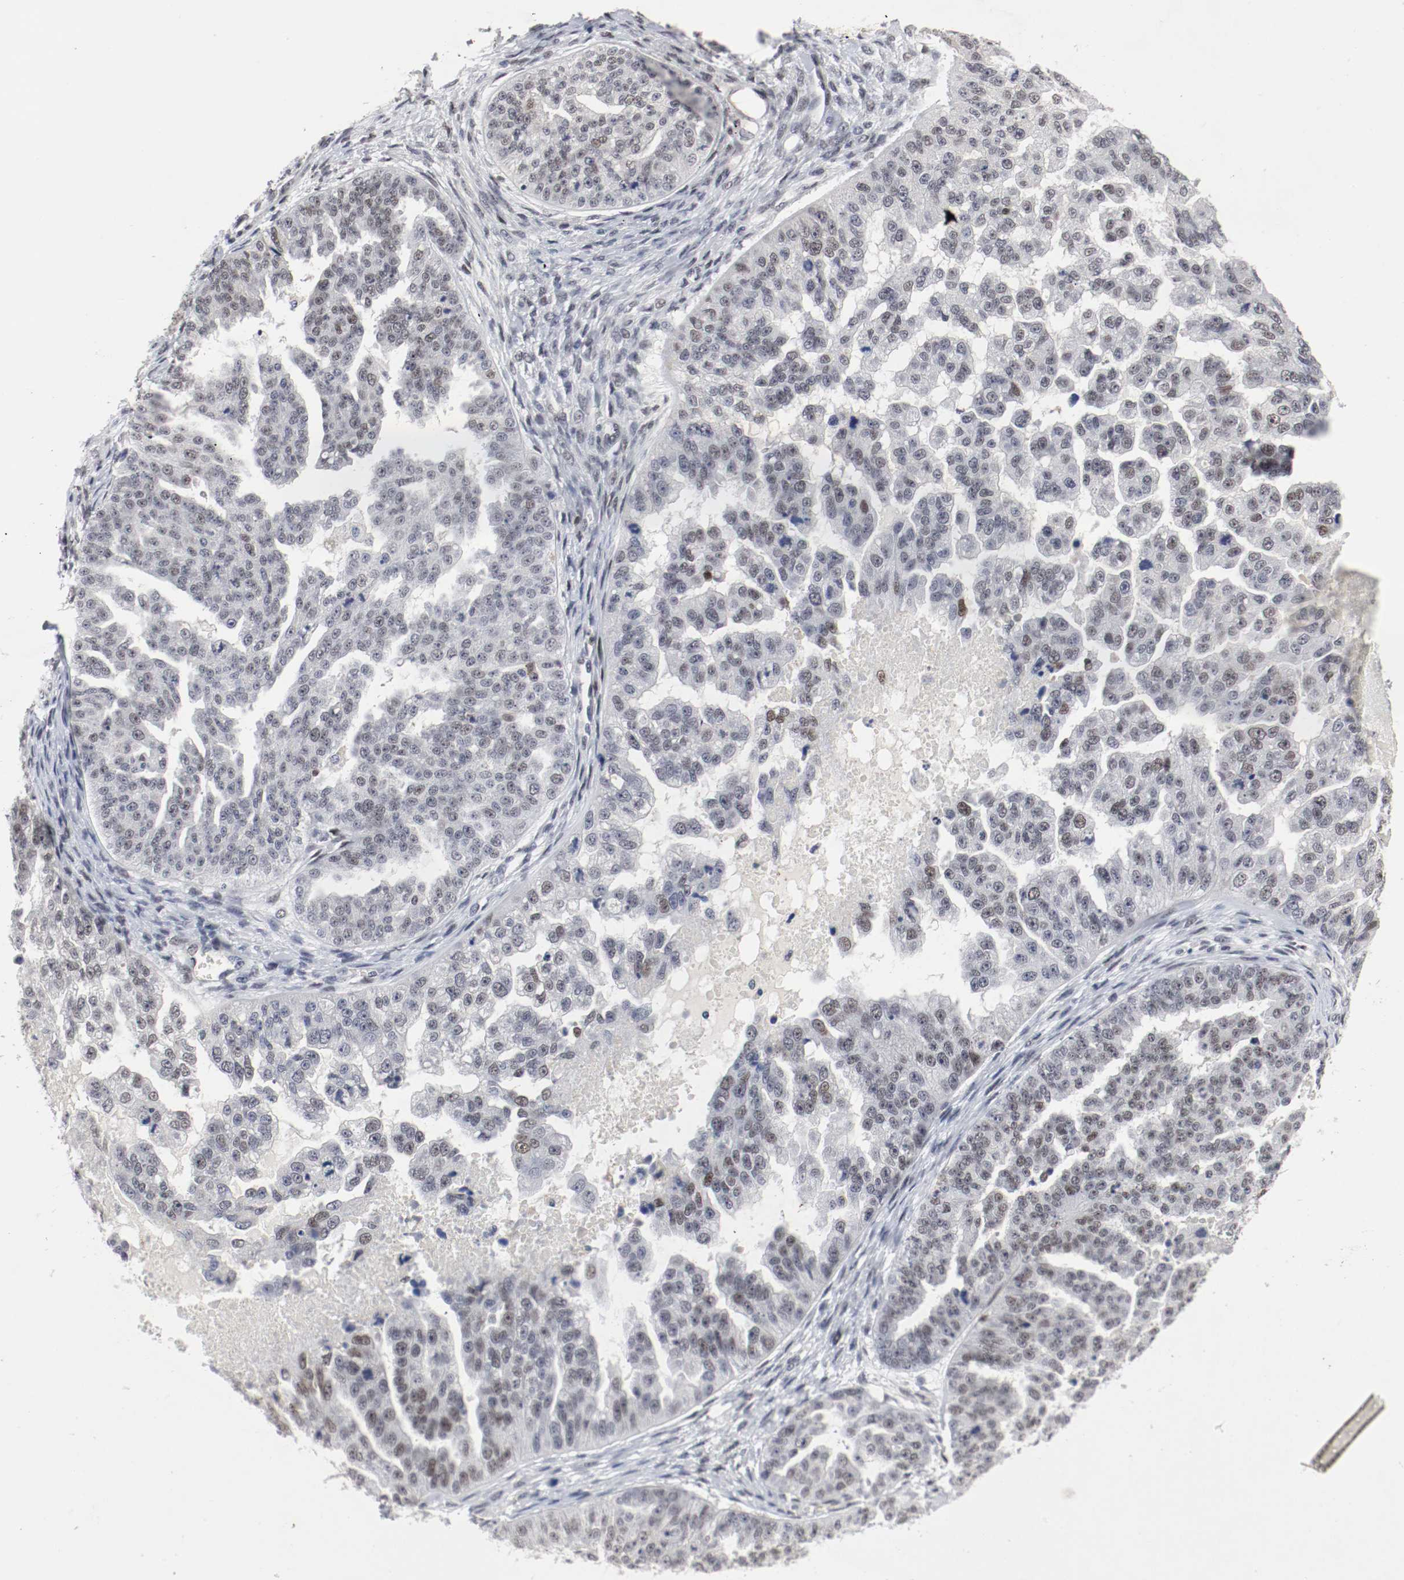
{"staining": {"intensity": "weak", "quantity": "<25%", "location": "nuclear"}, "tissue": "ovarian cancer", "cell_type": "Tumor cells", "image_type": "cancer", "snomed": [{"axis": "morphology", "description": "Cystadenocarcinoma, serous, NOS"}, {"axis": "topography", "description": "Ovary"}], "caption": "There is no significant expression in tumor cells of ovarian serous cystadenocarcinoma.", "gene": "JUND", "patient": {"sex": "female", "age": 58}}